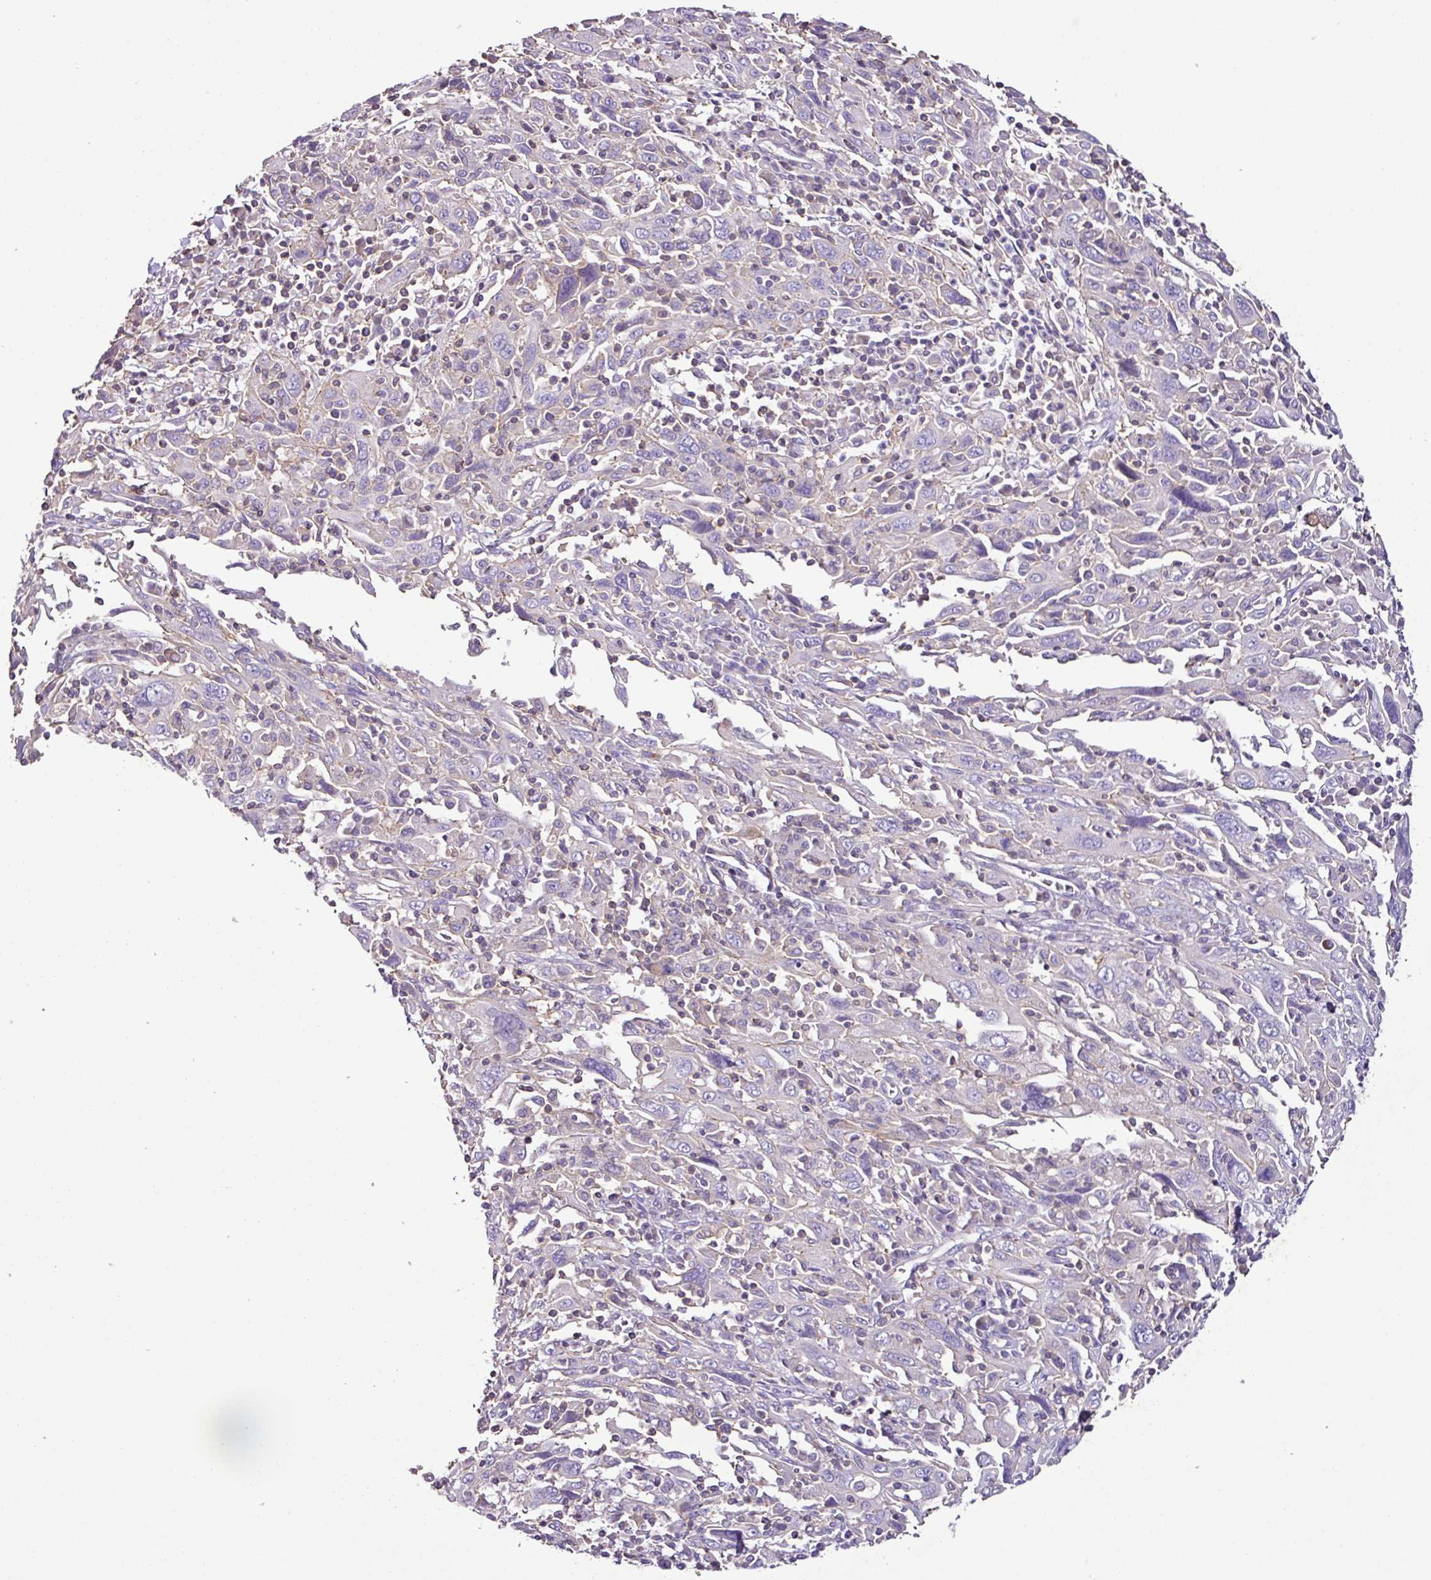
{"staining": {"intensity": "negative", "quantity": "none", "location": "none"}, "tissue": "cervical cancer", "cell_type": "Tumor cells", "image_type": "cancer", "snomed": [{"axis": "morphology", "description": "Squamous cell carcinoma, NOS"}, {"axis": "topography", "description": "Cervix"}], "caption": "An image of human cervical cancer (squamous cell carcinoma) is negative for staining in tumor cells.", "gene": "AGR3", "patient": {"sex": "female", "age": 46}}